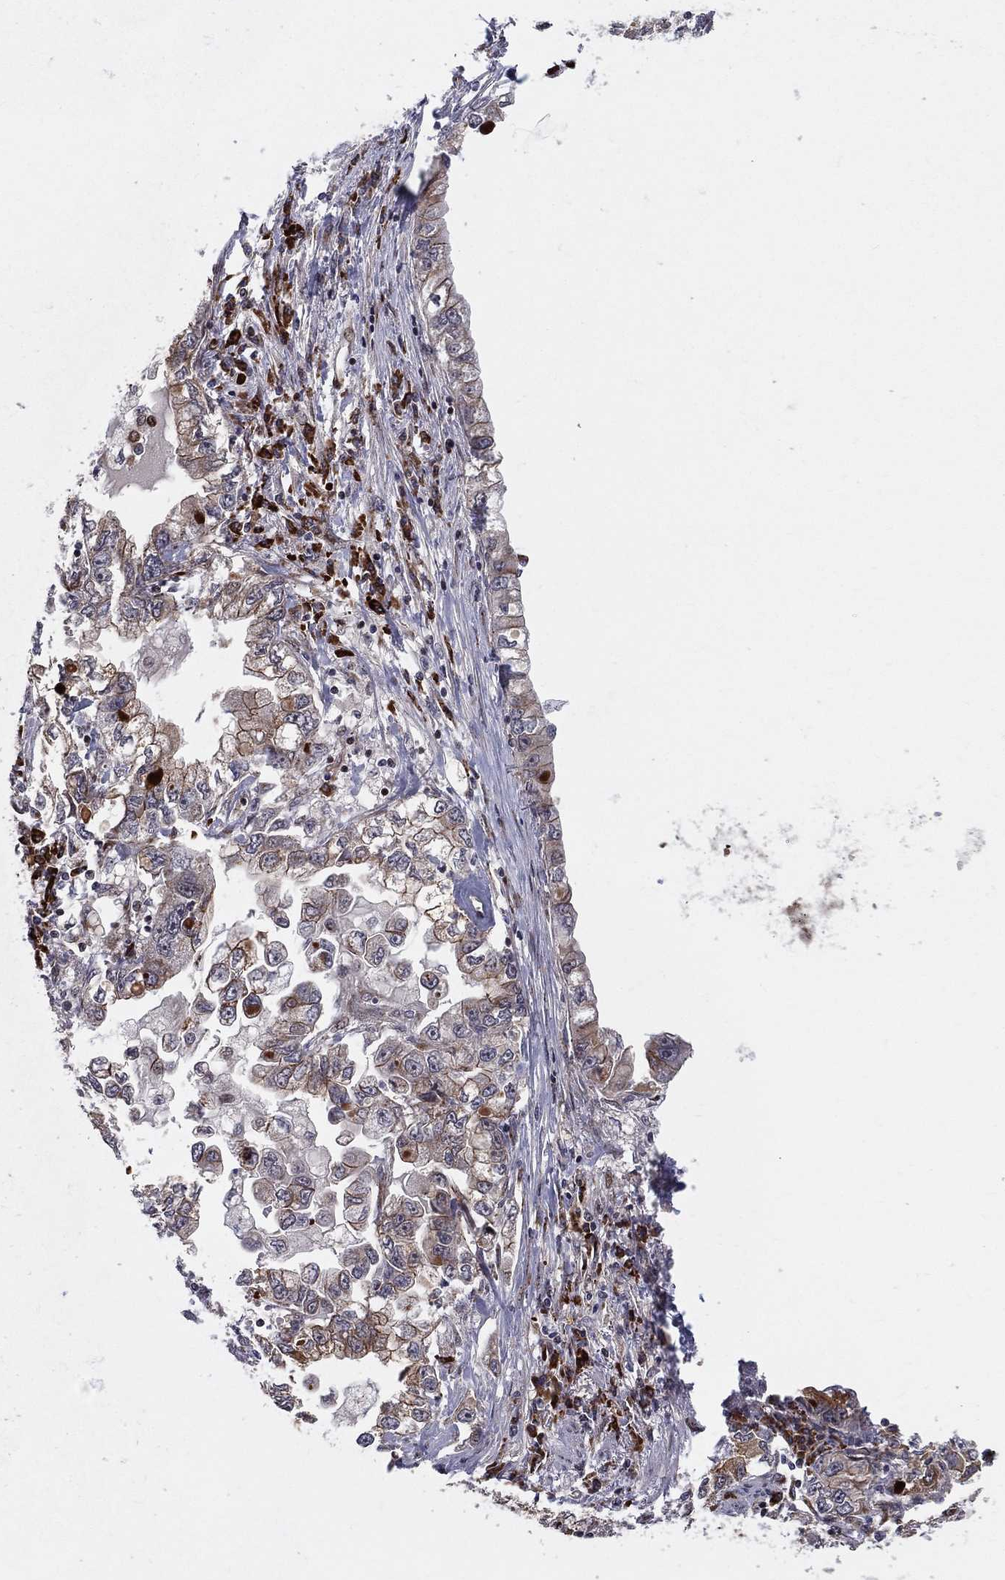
{"staining": {"intensity": "moderate", "quantity": "25%-75%", "location": "cytoplasmic/membranous"}, "tissue": "stomach cancer", "cell_type": "Tumor cells", "image_type": "cancer", "snomed": [{"axis": "morphology", "description": "Adenocarcinoma, NOS"}, {"axis": "topography", "description": "Stomach, lower"}], "caption": "Immunohistochemical staining of human adenocarcinoma (stomach) displays medium levels of moderate cytoplasmic/membranous protein staining in approximately 25%-75% of tumor cells. (brown staining indicates protein expression, while blue staining denotes nuclei).", "gene": "VHL", "patient": {"sex": "female", "age": 93}}